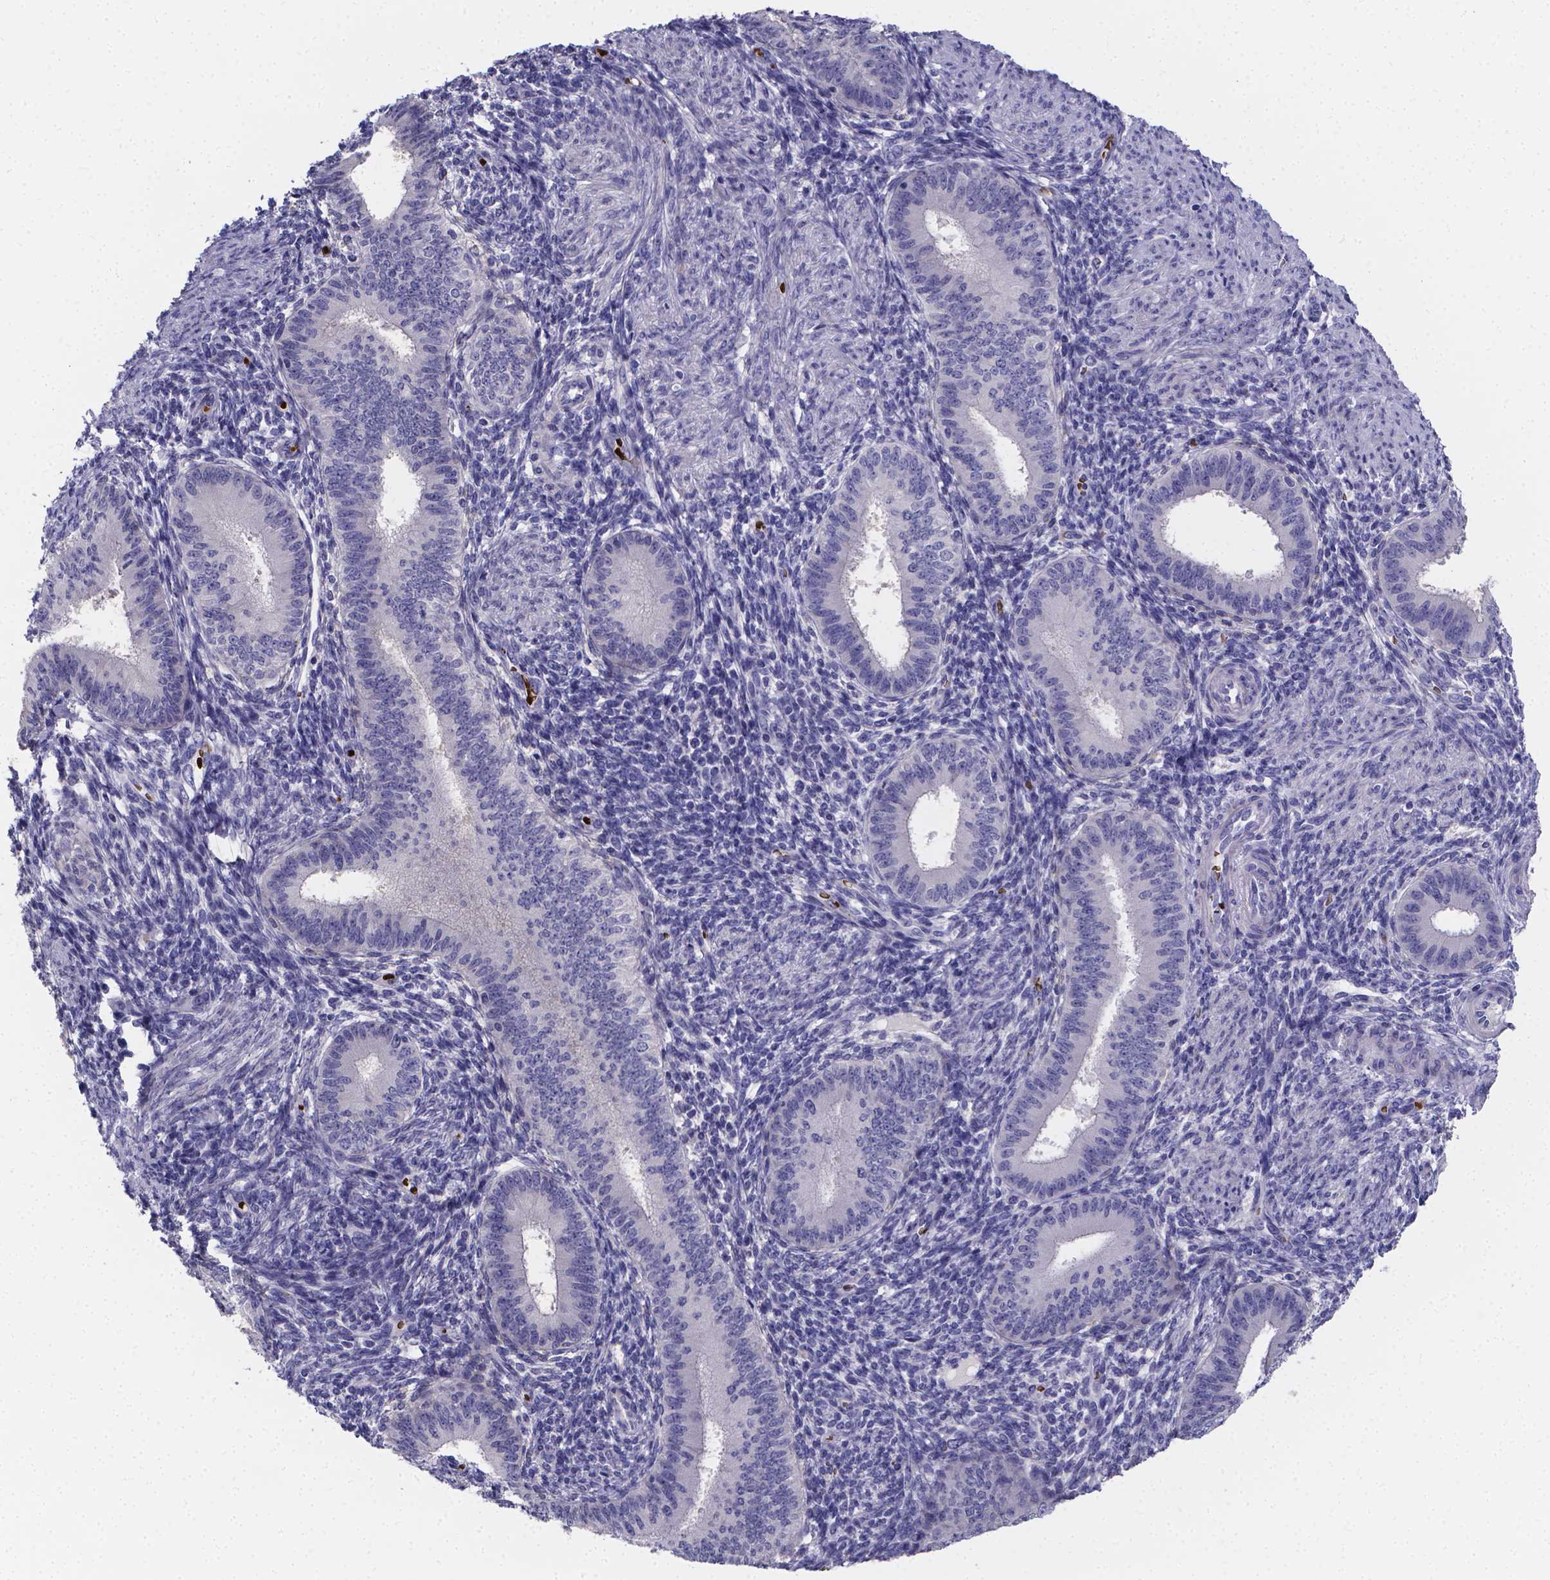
{"staining": {"intensity": "negative", "quantity": "none", "location": "none"}, "tissue": "endometrium", "cell_type": "Cells in endometrial stroma", "image_type": "normal", "snomed": [{"axis": "morphology", "description": "Normal tissue, NOS"}, {"axis": "topography", "description": "Endometrium"}], "caption": "IHC image of unremarkable human endometrium stained for a protein (brown), which shows no positivity in cells in endometrial stroma.", "gene": "GABRA3", "patient": {"sex": "female", "age": 39}}